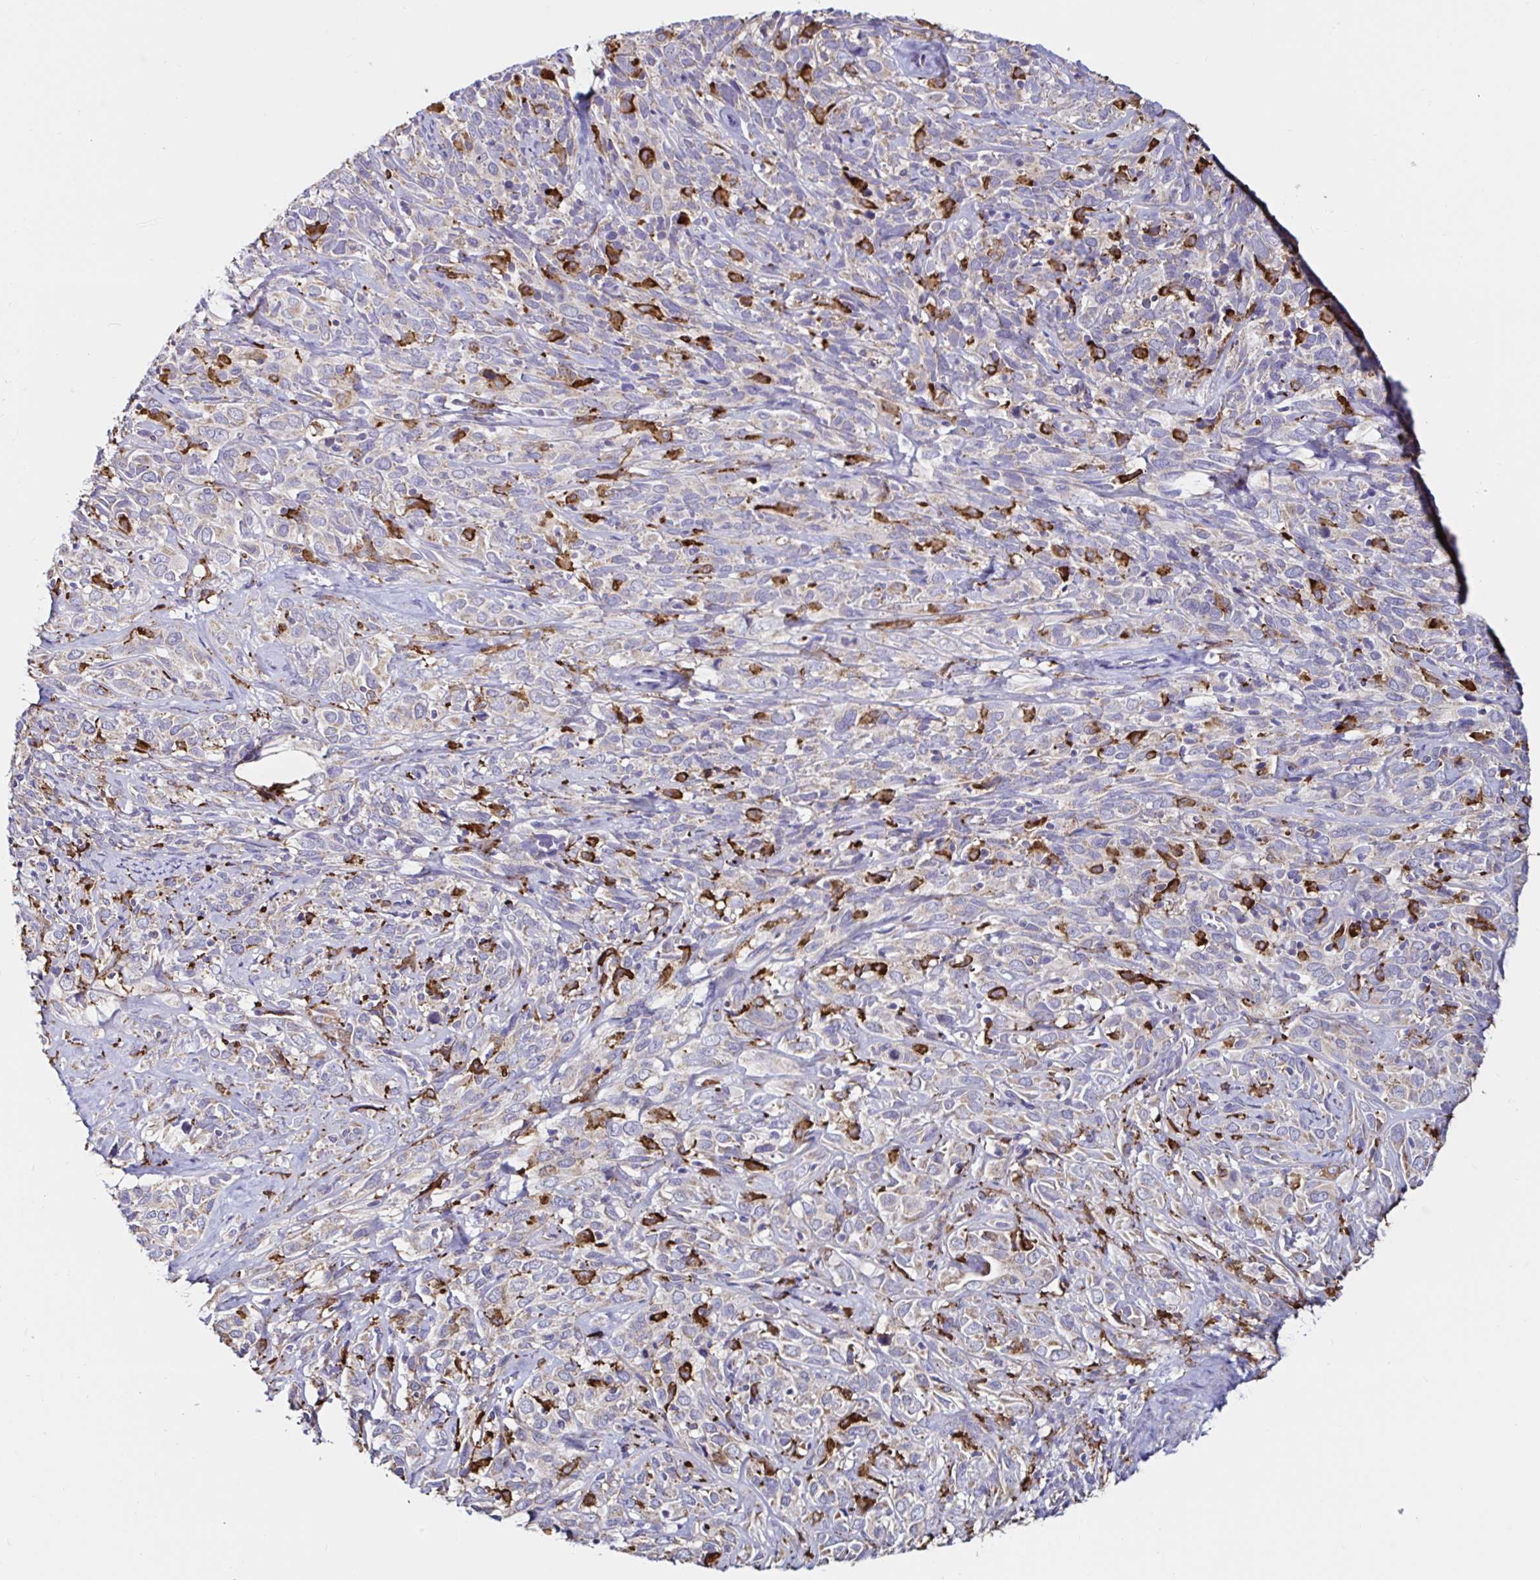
{"staining": {"intensity": "weak", "quantity": "25%-75%", "location": "cytoplasmic/membranous"}, "tissue": "cervical cancer", "cell_type": "Tumor cells", "image_type": "cancer", "snomed": [{"axis": "morphology", "description": "Normal tissue, NOS"}, {"axis": "morphology", "description": "Squamous cell carcinoma, NOS"}, {"axis": "topography", "description": "Cervix"}], "caption": "IHC of squamous cell carcinoma (cervical) displays low levels of weak cytoplasmic/membranous expression in about 25%-75% of tumor cells.", "gene": "MSR1", "patient": {"sex": "female", "age": 51}}